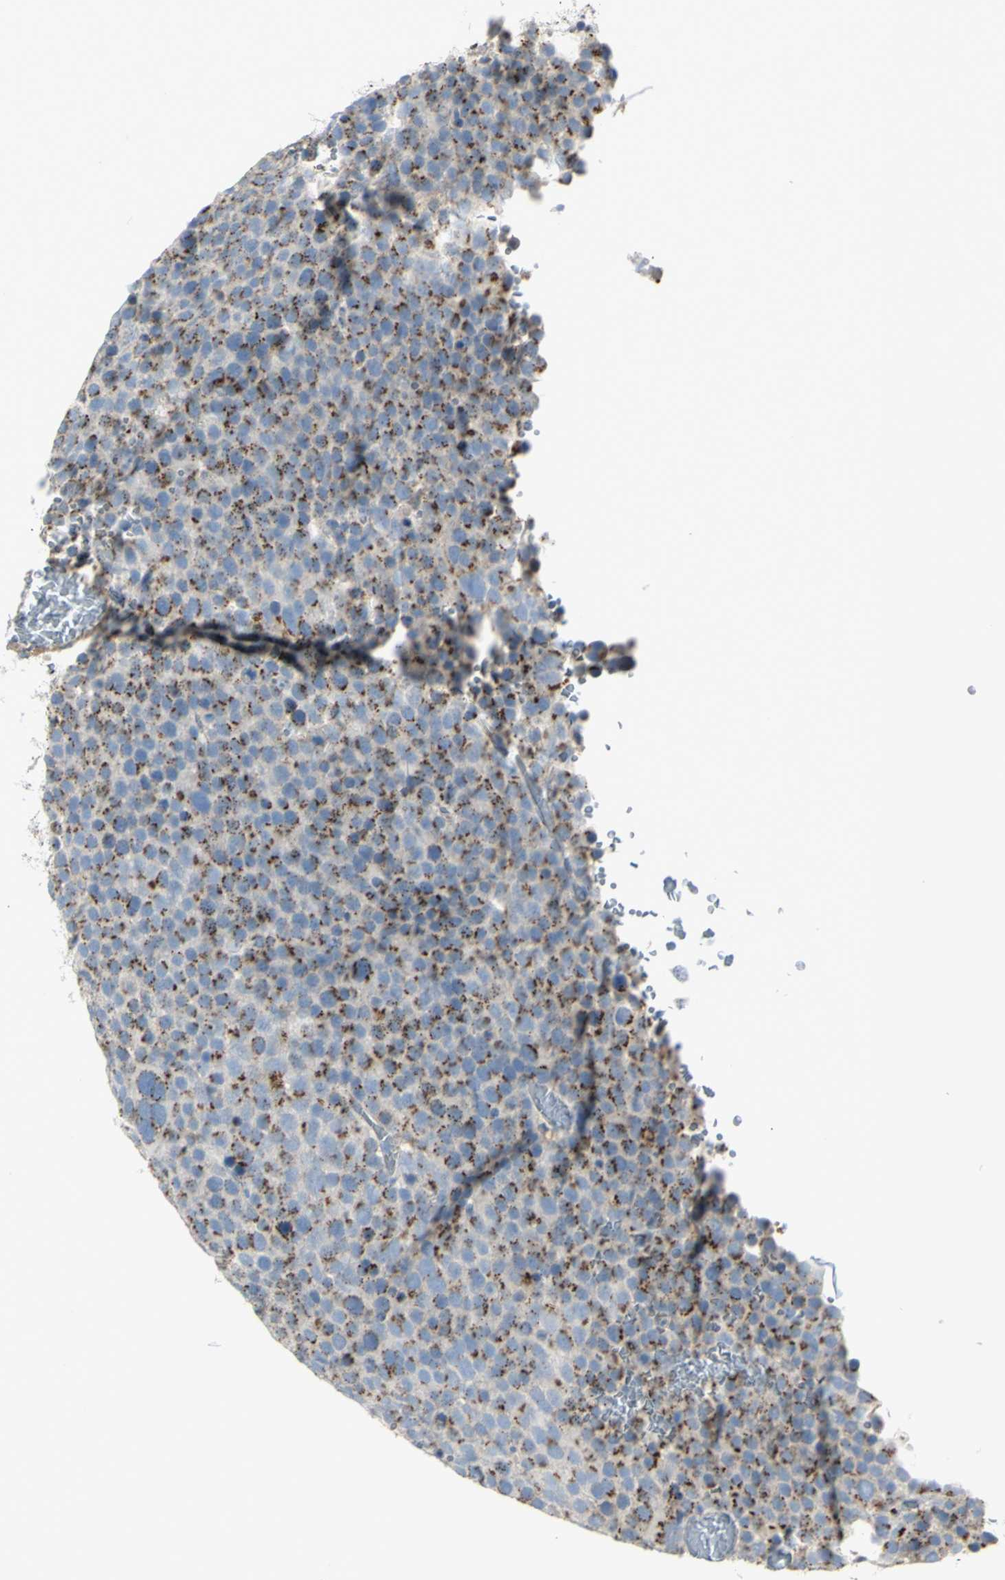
{"staining": {"intensity": "moderate", "quantity": "25%-75%", "location": "cytoplasmic/membranous"}, "tissue": "testis cancer", "cell_type": "Tumor cells", "image_type": "cancer", "snomed": [{"axis": "morphology", "description": "Seminoma, NOS"}, {"axis": "topography", "description": "Testis"}], "caption": "Immunohistochemical staining of human testis cancer (seminoma) exhibits medium levels of moderate cytoplasmic/membranous protein positivity in about 25%-75% of tumor cells.", "gene": "B4GALT3", "patient": {"sex": "male", "age": 71}}